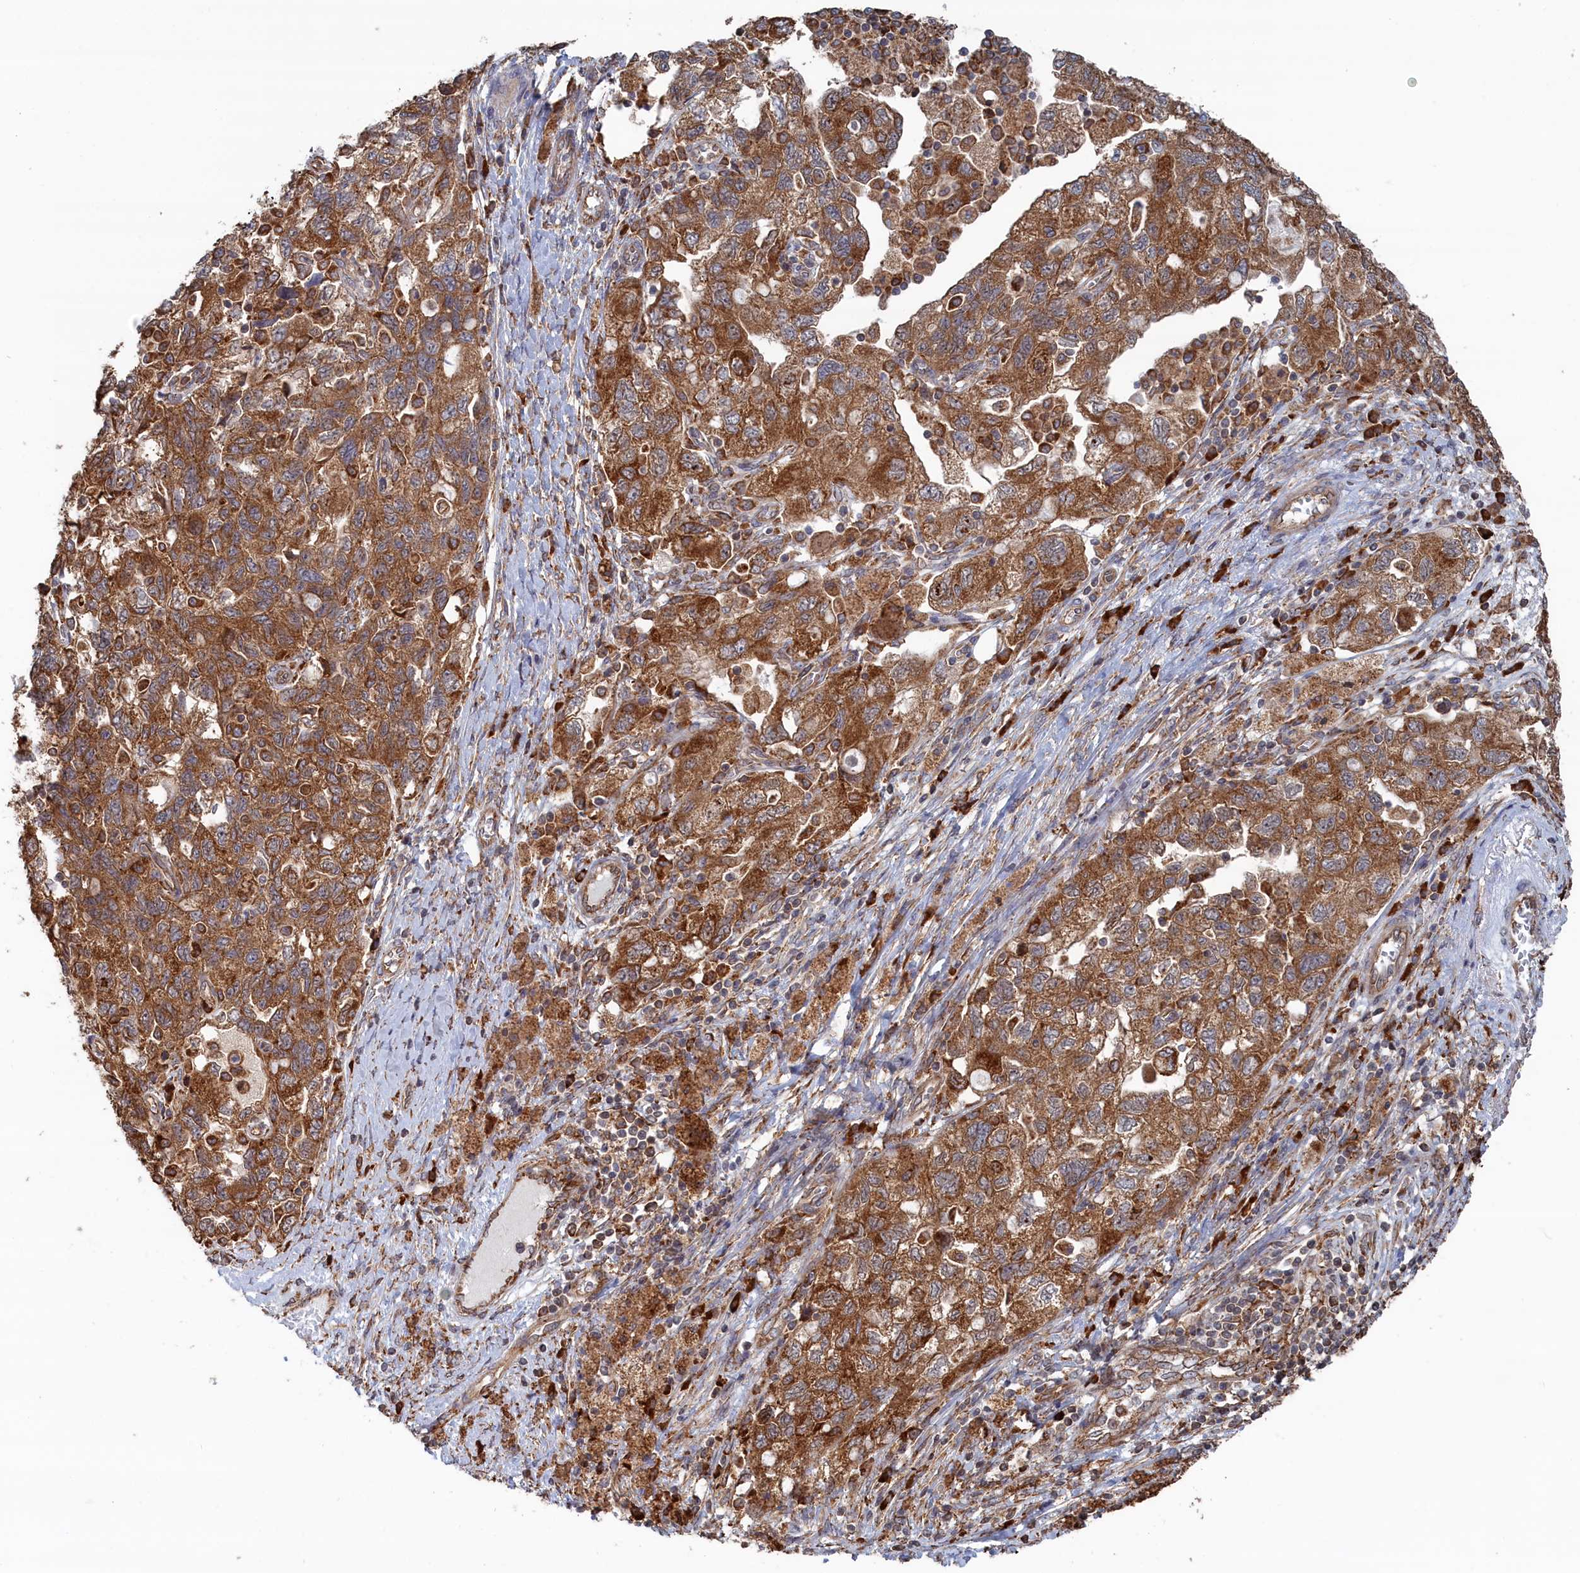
{"staining": {"intensity": "moderate", "quantity": ">75%", "location": "cytoplasmic/membranous"}, "tissue": "ovarian cancer", "cell_type": "Tumor cells", "image_type": "cancer", "snomed": [{"axis": "morphology", "description": "Carcinoma, NOS"}, {"axis": "morphology", "description": "Cystadenocarcinoma, serous, NOS"}, {"axis": "topography", "description": "Ovary"}], "caption": "A high-resolution histopathology image shows immunohistochemistry staining of ovarian cancer (serous cystadenocarcinoma), which displays moderate cytoplasmic/membranous expression in about >75% of tumor cells.", "gene": "BPIFB6", "patient": {"sex": "female", "age": 69}}